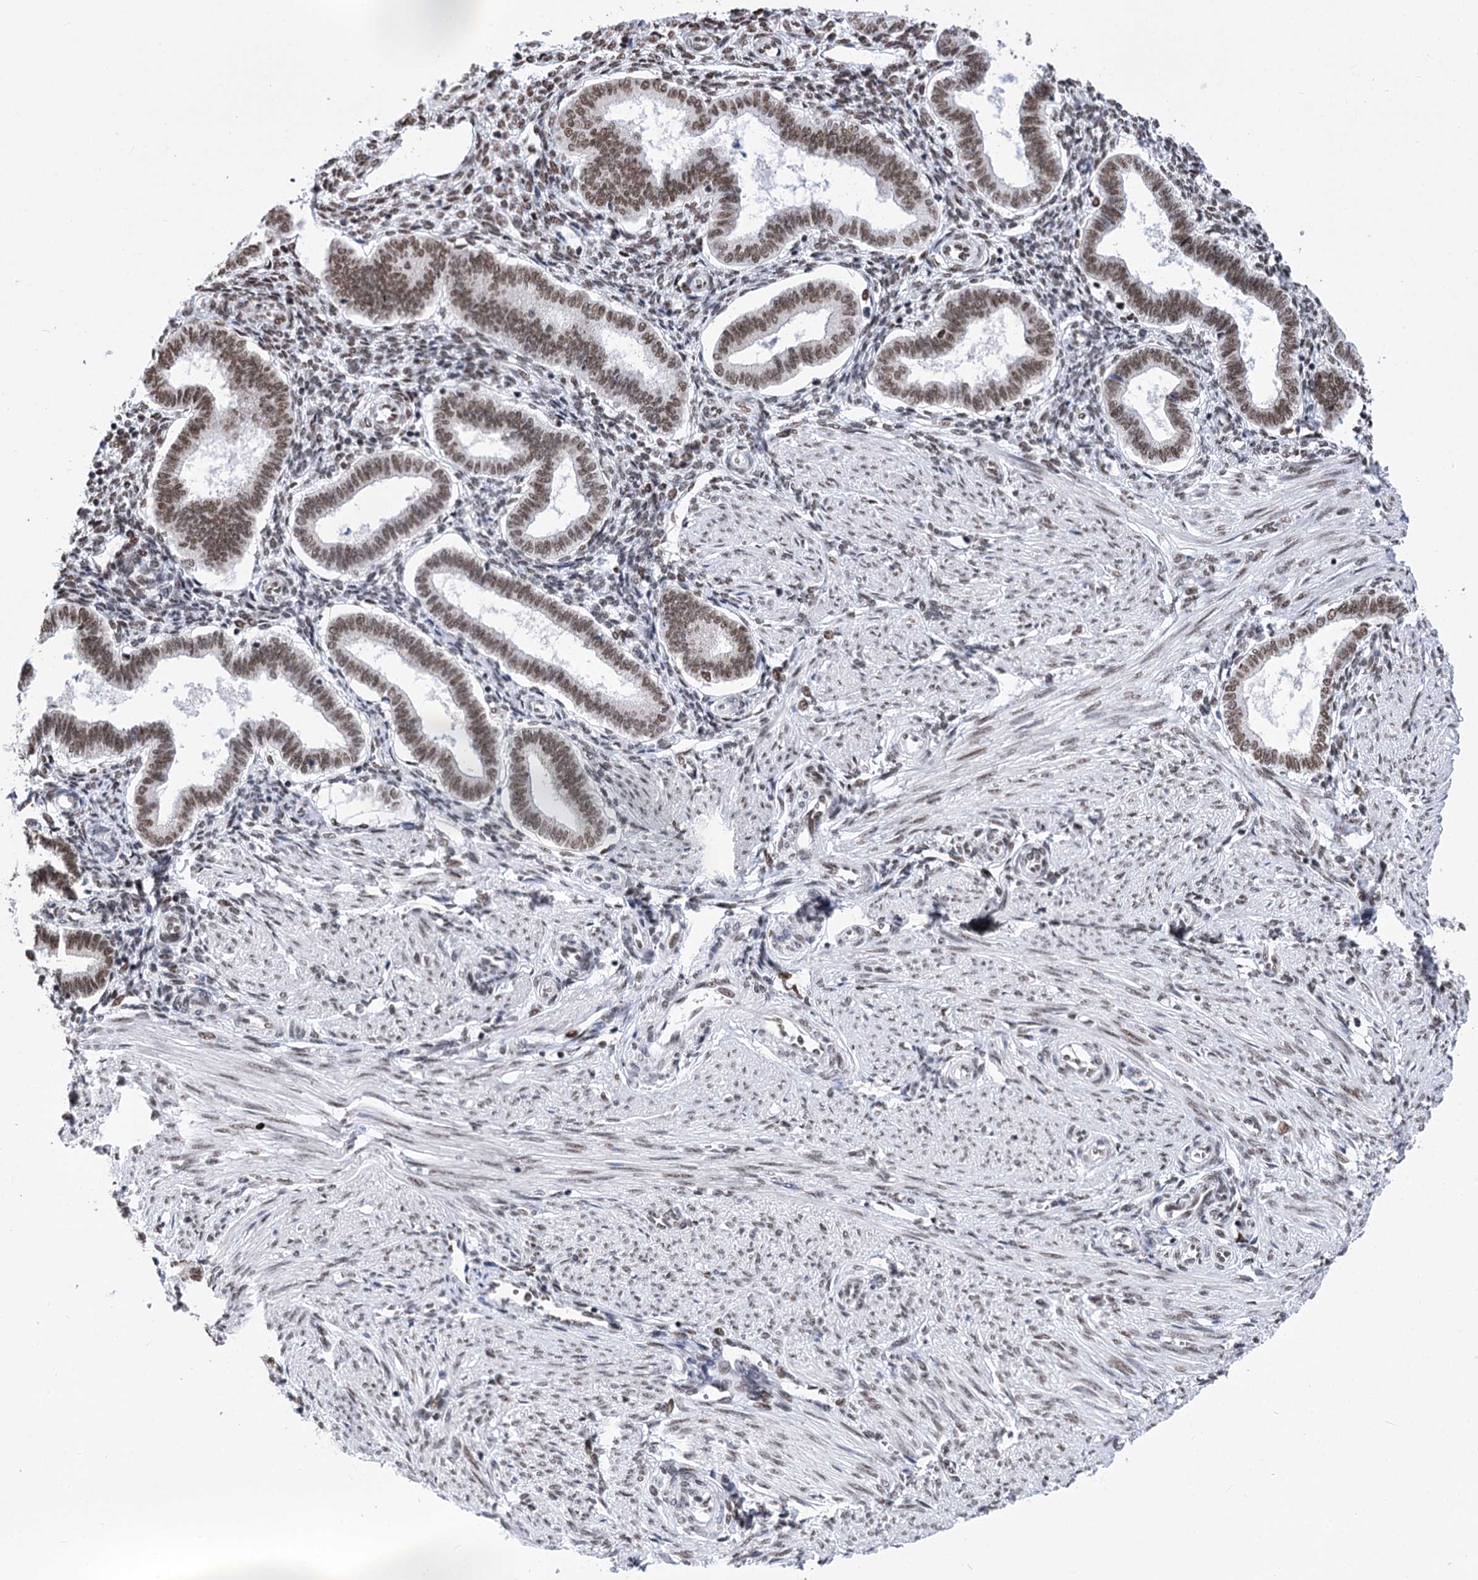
{"staining": {"intensity": "weak", "quantity": ">75%", "location": "nuclear"}, "tissue": "endometrium", "cell_type": "Cells in endometrial stroma", "image_type": "normal", "snomed": [{"axis": "morphology", "description": "Normal tissue, NOS"}, {"axis": "topography", "description": "Endometrium"}], "caption": "The immunohistochemical stain labels weak nuclear positivity in cells in endometrial stroma of normal endometrium.", "gene": "POU4F3", "patient": {"sex": "female", "age": 24}}